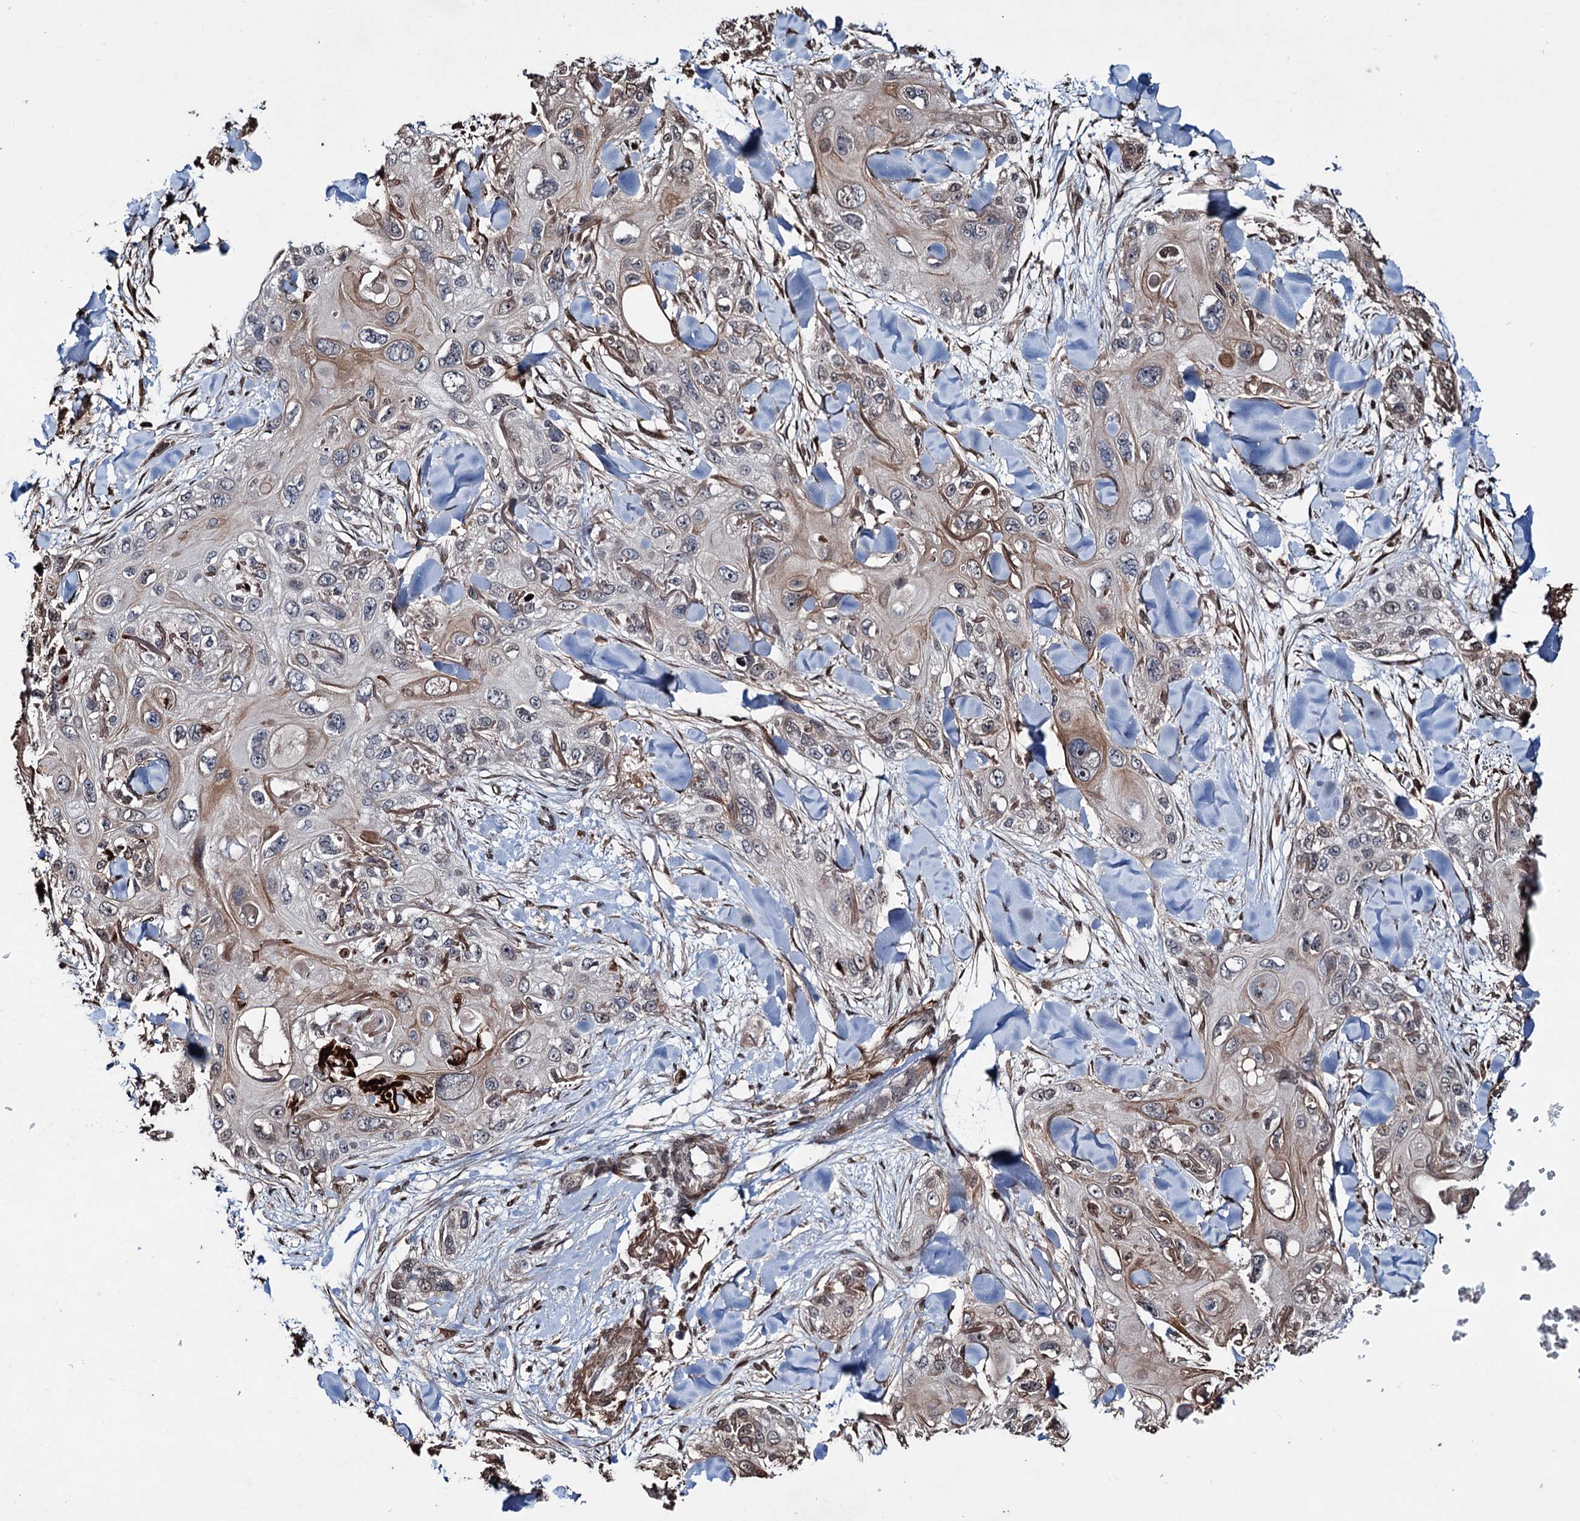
{"staining": {"intensity": "moderate", "quantity": "<25%", "location": "cytoplasmic/membranous"}, "tissue": "skin cancer", "cell_type": "Tumor cells", "image_type": "cancer", "snomed": [{"axis": "morphology", "description": "Normal tissue, NOS"}, {"axis": "morphology", "description": "Squamous cell carcinoma, NOS"}, {"axis": "topography", "description": "Skin"}], "caption": "Immunohistochemical staining of human squamous cell carcinoma (skin) demonstrates low levels of moderate cytoplasmic/membranous expression in approximately <25% of tumor cells. The protein of interest is stained brown, and the nuclei are stained in blue (DAB IHC with brightfield microscopy, high magnification).", "gene": "EYA4", "patient": {"sex": "male", "age": 72}}